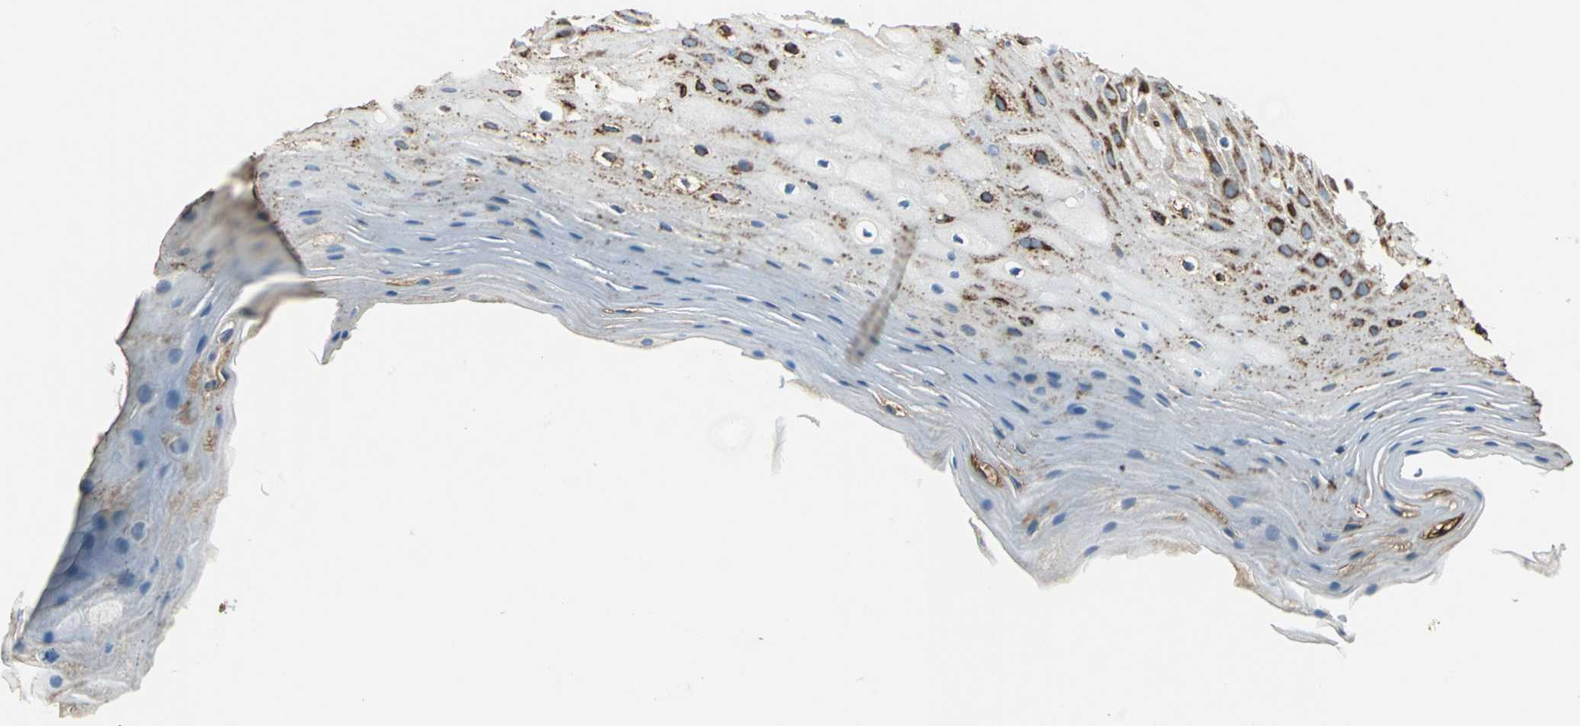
{"staining": {"intensity": "moderate", "quantity": ">75%", "location": "cytoplasmic/membranous"}, "tissue": "oral mucosa", "cell_type": "Squamous epithelial cells", "image_type": "normal", "snomed": [{"axis": "morphology", "description": "Normal tissue, NOS"}, {"axis": "morphology", "description": "Squamous cell carcinoma, NOS"}, {"axis": "topography", "description": "Skeletal muscle"}, {"axis": "topography", "description": "Oral tissue"}, {"axis": "topography", "description": "Head-Neck"}], "caption": "Oral mucosa stained with immunohistochemistry (IHC) displays moderate cytoplasmic/membranous staining in approximately >75% of squamous epithelial cells. (IHC, brightfield microscopy, high magnification).", "gene": "B3GNT2", "patient": {"sex": "male", "age": 71}}